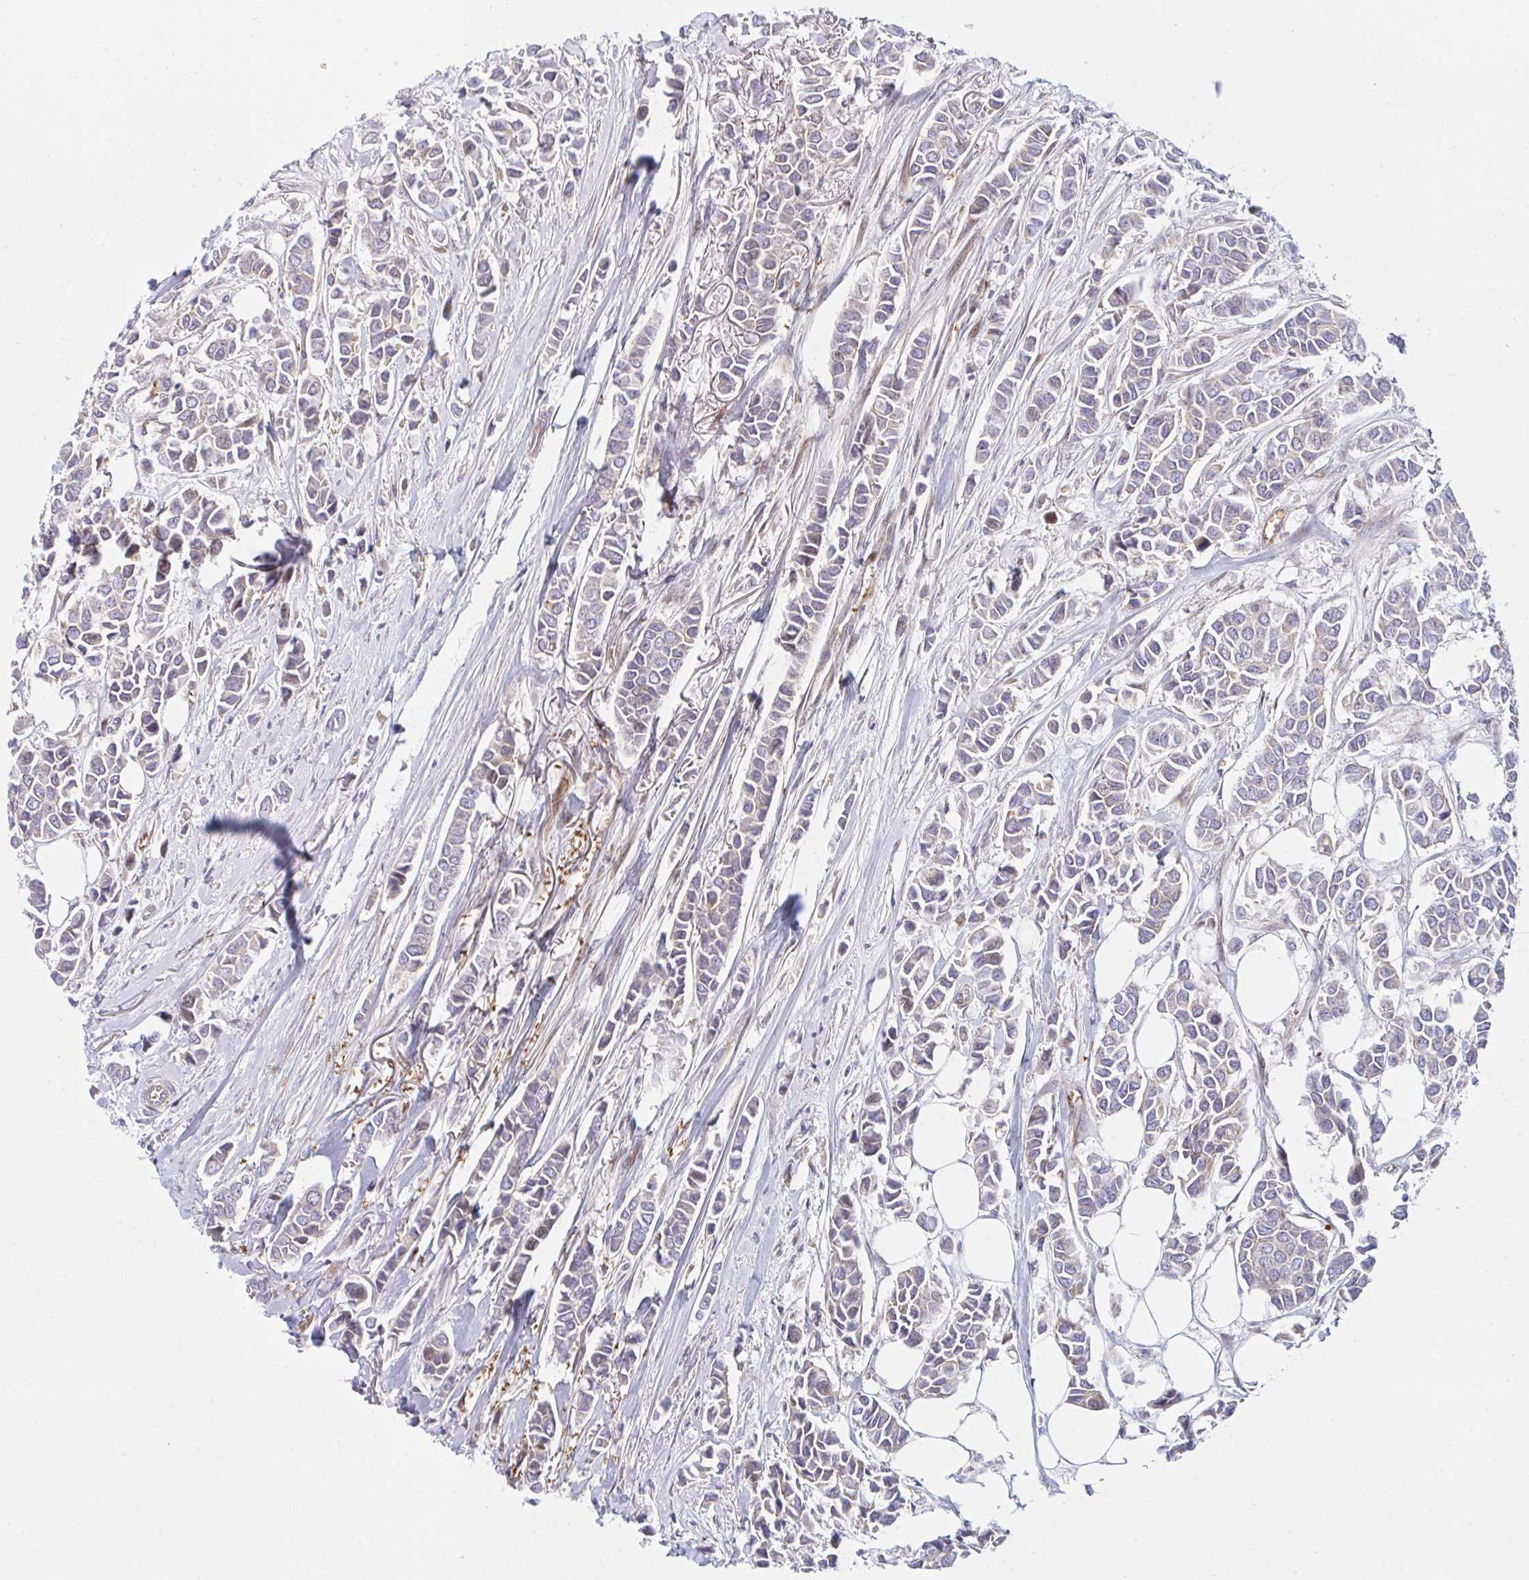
{"staining": {"intensity": "weak", "quantity": "25%-75%", "location": "cytoplasmic/membranous"}, "tissue": "breast cancer", "cell_type": "Tumor cells", "image_type": "cancer", "snomed": [{"axis": "morphology", "description": "Duct carcinoma"}, {"axis": "topography", "description": "Breast"}], "caption": "Invasive ductal carcinoma (breast) stained with DAB (3,3'-diaminobenzidine) IHC displays low levels of weak cytoplasmic/membranous positivity in approximately 25%-75% of tumor cells.", "gene": "TNFSF4", "patient": {"sex": "female", "age": 84}}